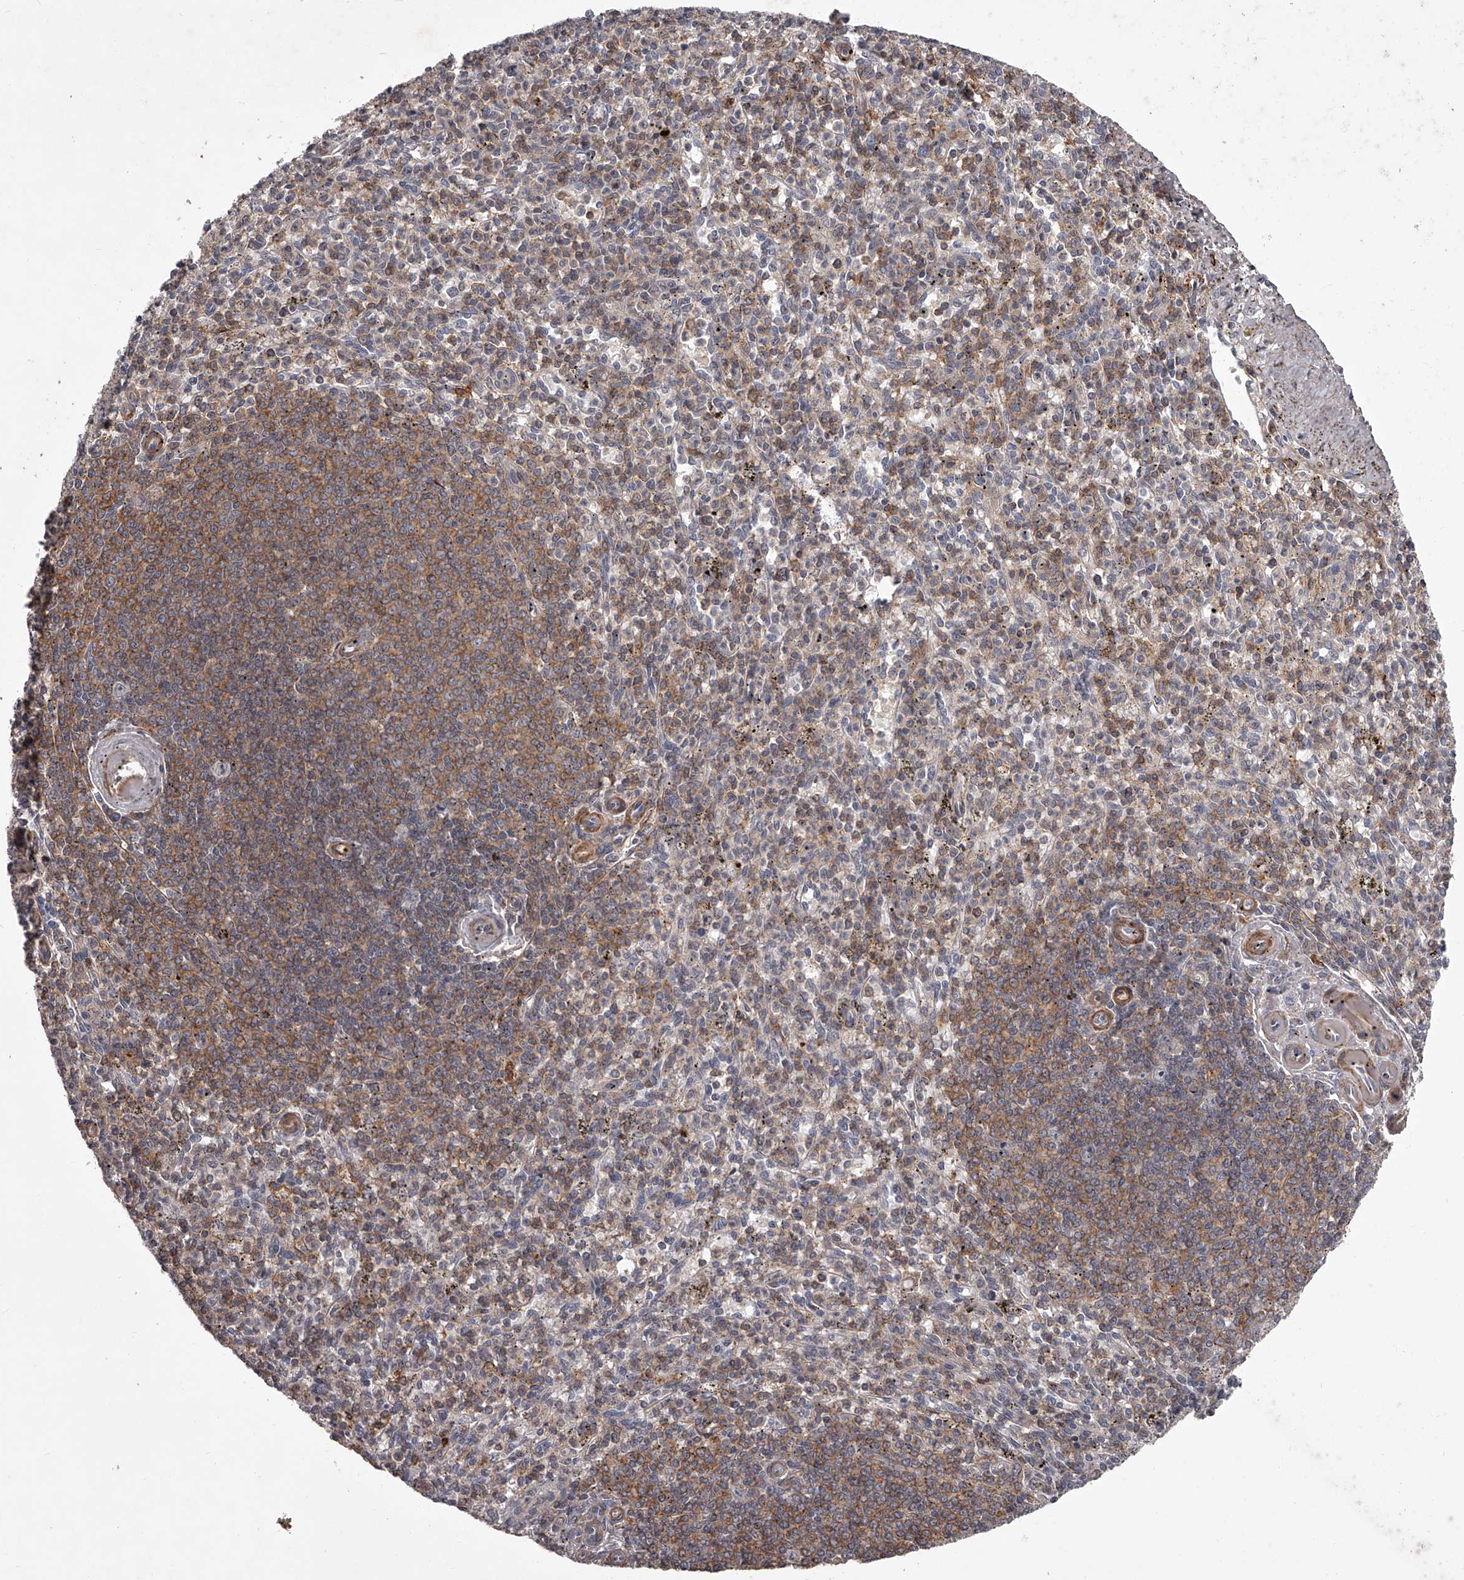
{"staining": {"intensity": "moderate", "quantity": "25%-75%", "location": "cytoplasmic/membranous"}, "tissue": "spleen", "cell_type": "Cells in red pulp", "image_type": "normal", "snomed": [{"axis": "morphology", "description": "Normal tissue, NOS"}, {"axis": "topography", "description": "Spleen"}], "caption": "The image displays immunohistochemical staining of unremarkable spleen. There is moderate cytoplasmic/membranous positivity is present in about 25%-75% of cells in red pulp. The protein is stained brown, and the nuclei are stained in blue (DAB (3,3'-diaminobenzidine) IHC with brightfield microscopy, high magnification).", "gene": "RRP36", "patient": {"sex": "male", "age": 72}}